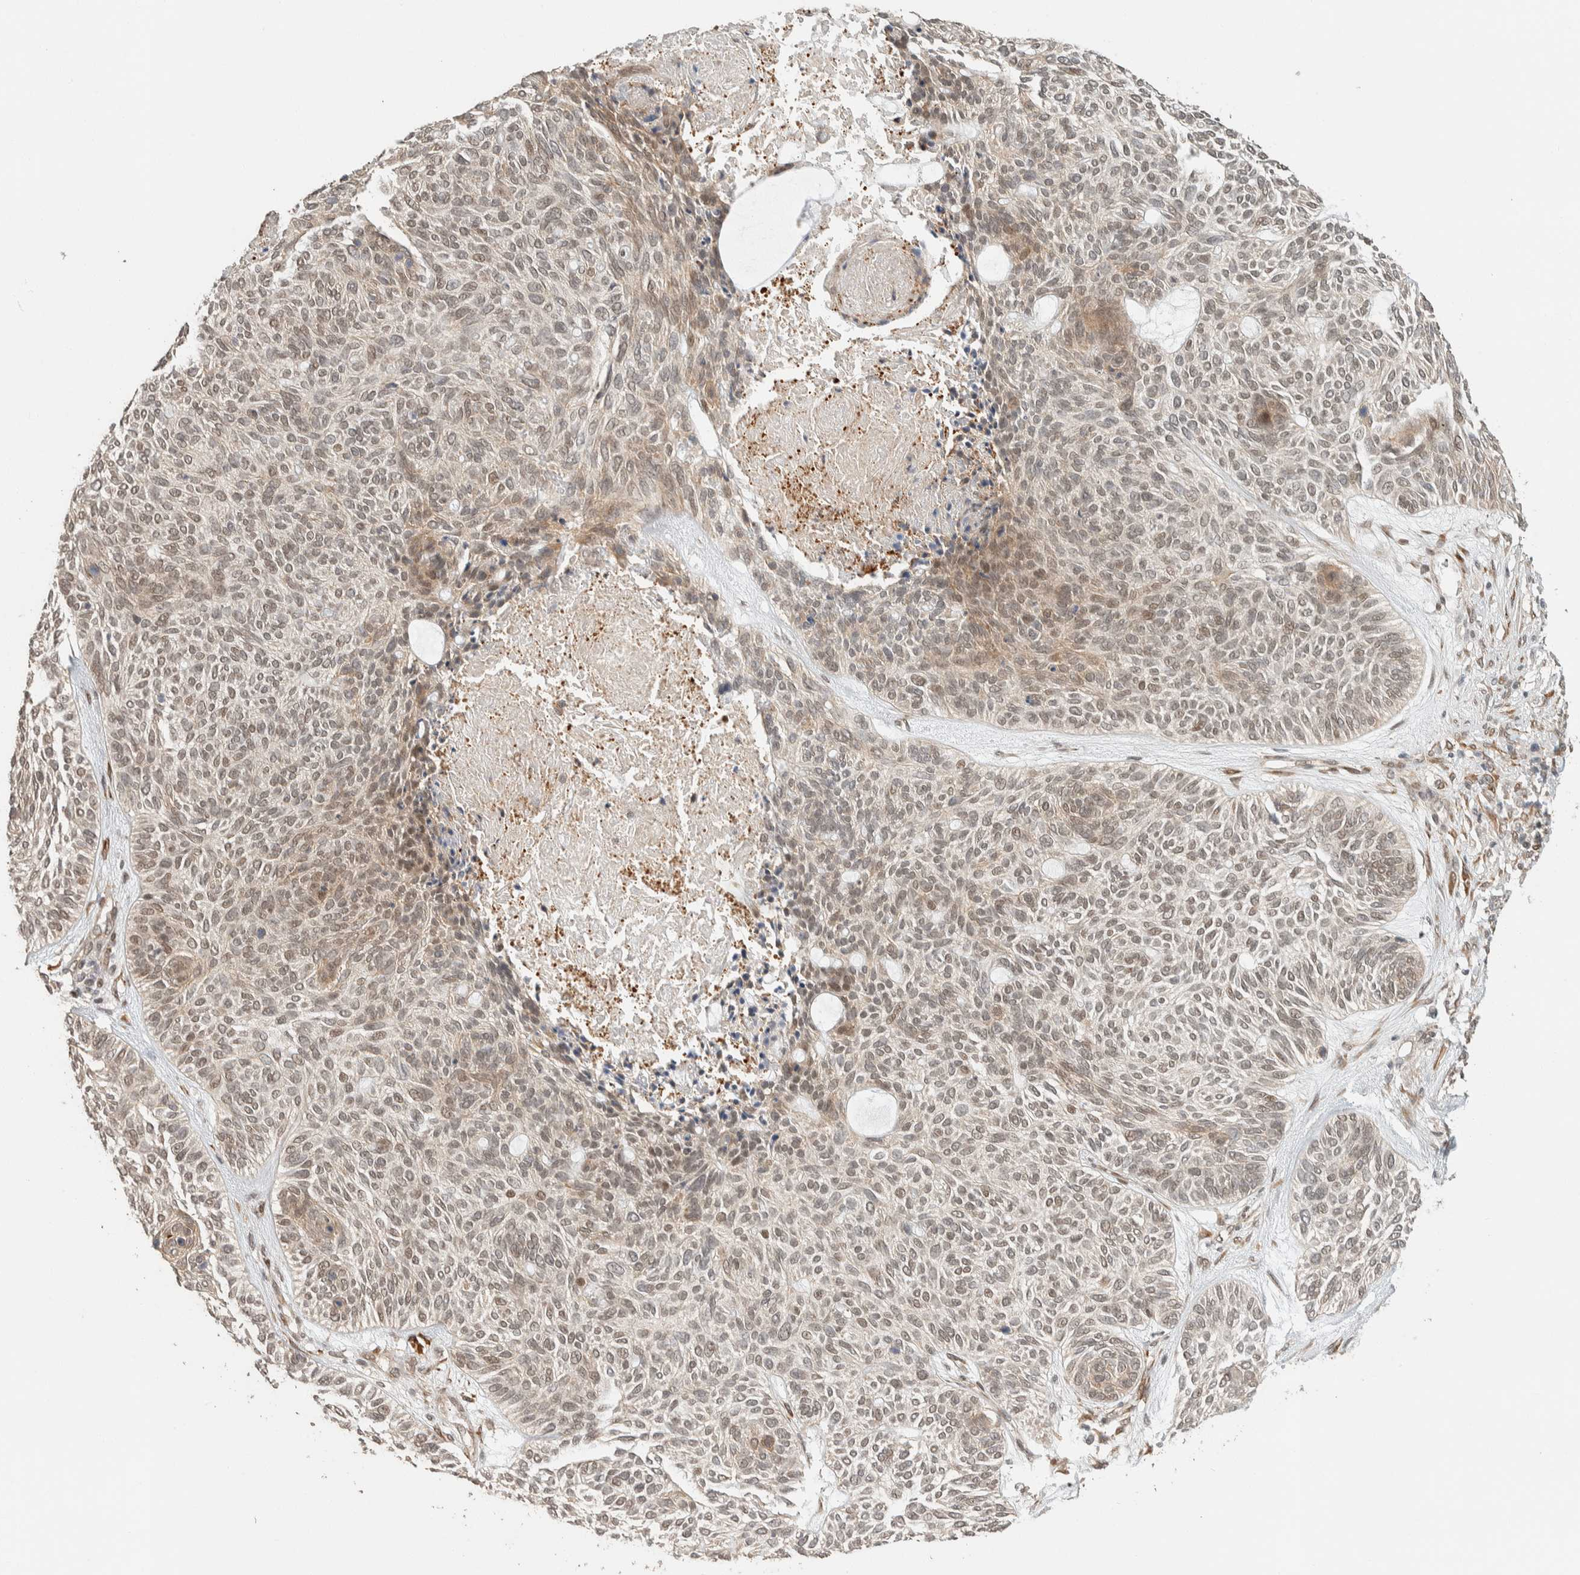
{"staining": {"intensity": "weak", "quantity": ">75%", "location": "nuclear"}, "tissue": "skin cancer", "cell_type": "Tumor cells", "image_type": "cancer", "snomed": [{"axis": "morphology", "description": "Basal cell carcinoma"}, {"axis": "topography", "description": "Skin"}], "caption": "High-magnification brightfield microscopy of skin cancer (basal cell carcinoma) stained with DAB (brown) and counterstained with hematoxylin (blue). tumor cells exhibit weak nuclear positivity is present in about>75% of cells.", "gene": "ZBTB2", "patient": {"sex": "male", "age": 55}}